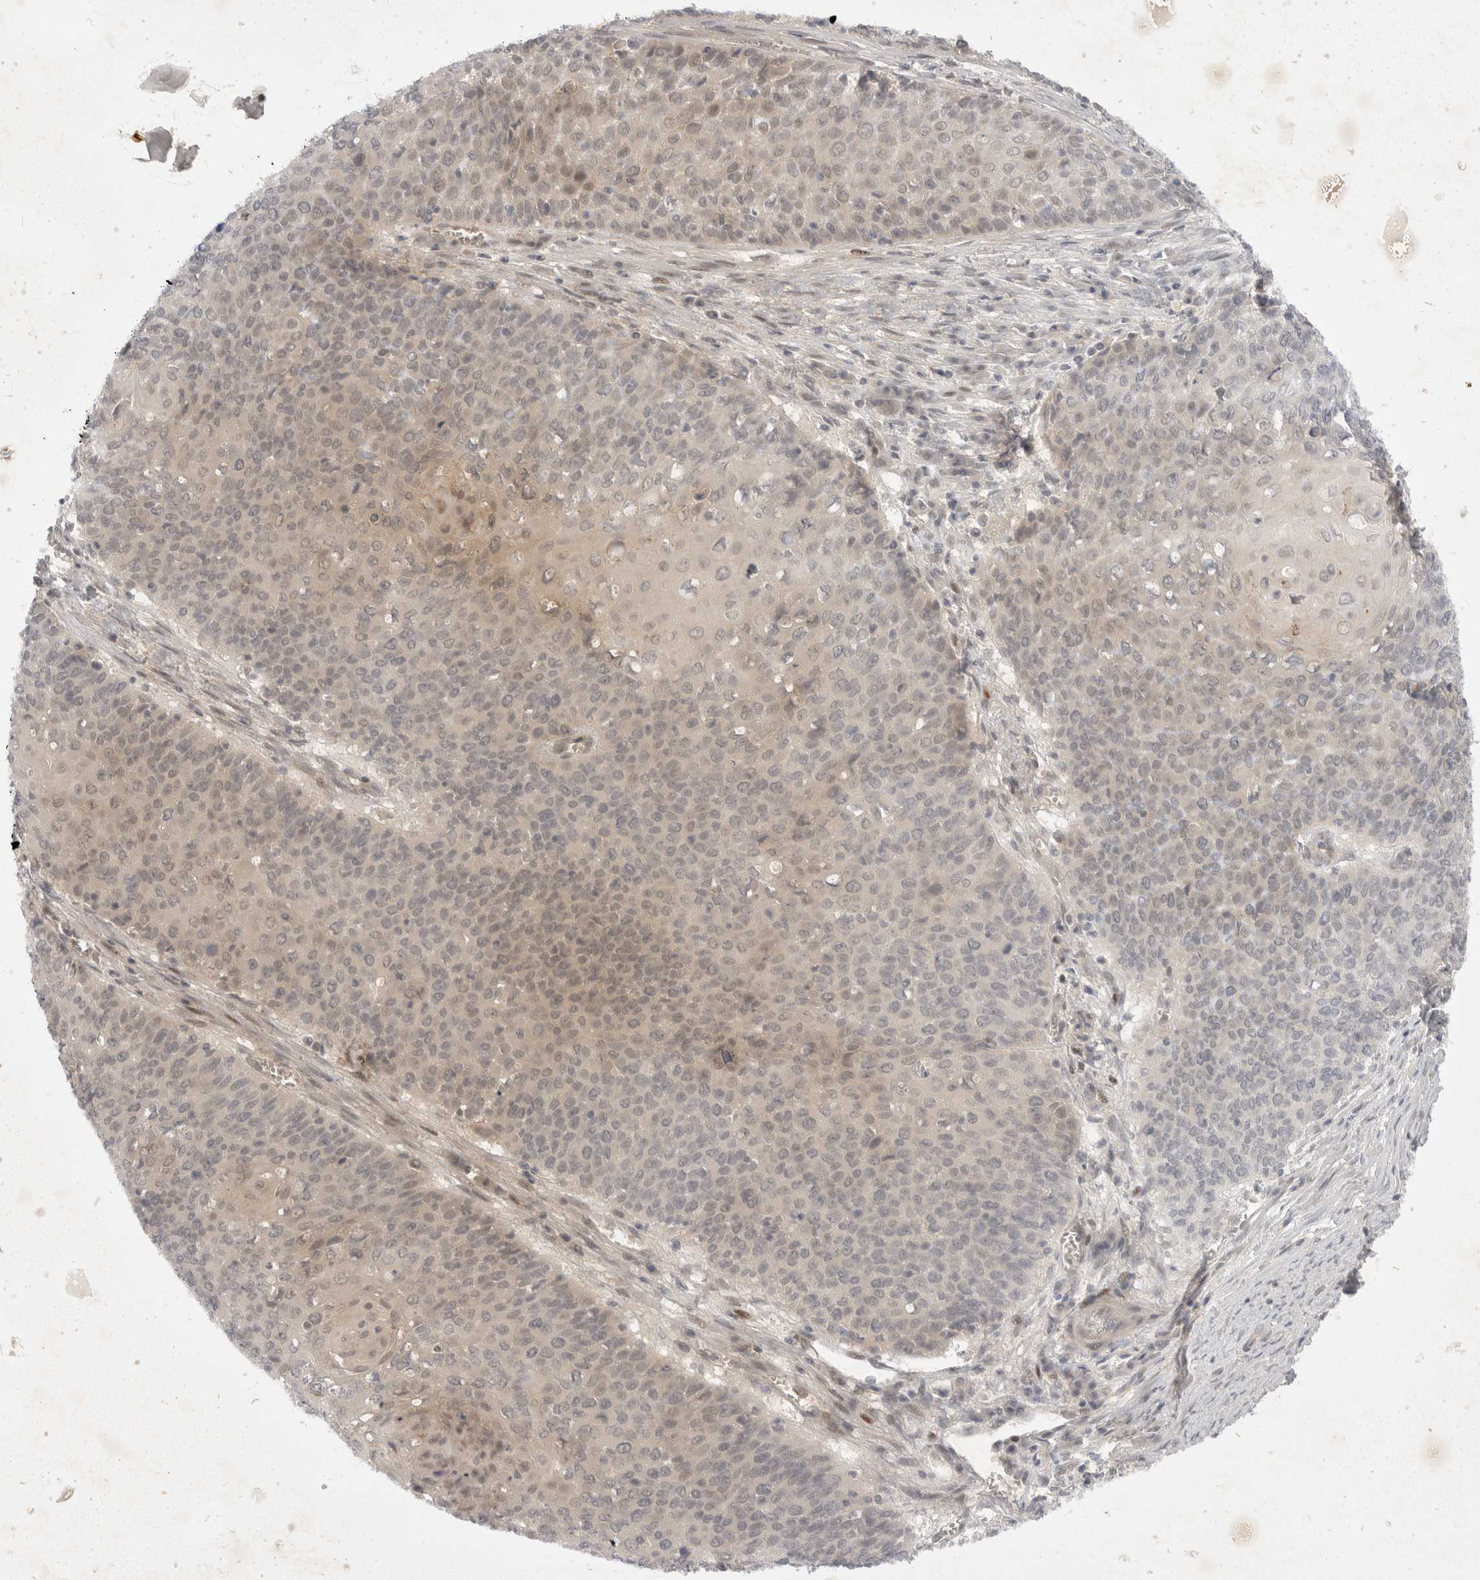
{"staining": {"intensity": "weak", "quantity": "<25%", "location": "nuclear"}, "tissue": "cervical cancer", "cell_type": "Tumor cells", "image_type": "cancer", "snomed": [{"axis": "morphology", "description": "Squamous cell carcinoma, NOS"}, {"axis": "topography", "description": "Cervix"}], "caption": "Immunohistochemistry (IHC) photomicrograph of human cervical squamous cell carcinoma stained for a protein (brown), which shows no positivity in tumor cells.", "gene": "TOM1L2", "patient": {"sex": "female", "age": 39}}